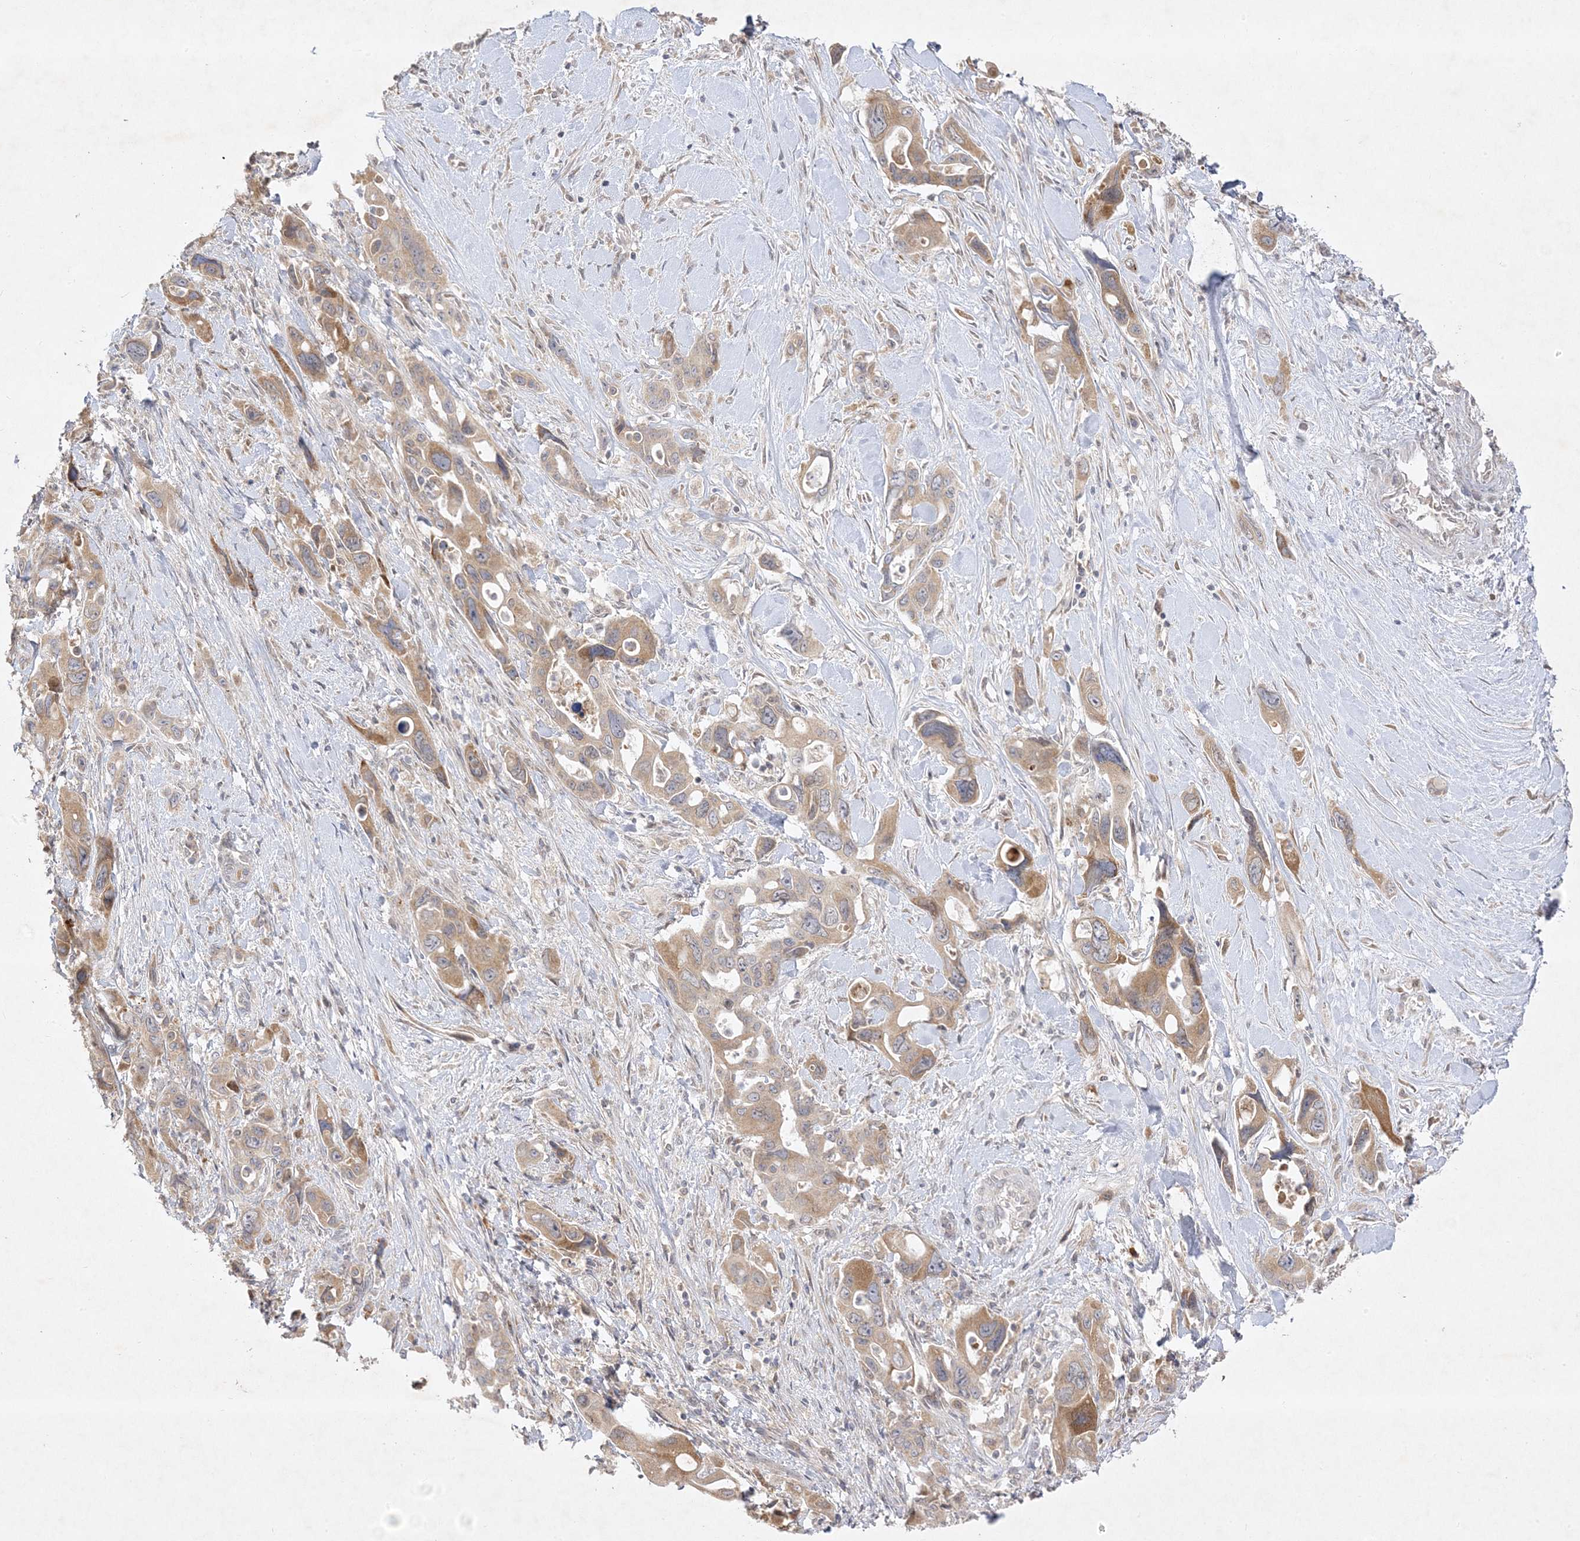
{"staining": {"intensity": "moderate", "quantity": ">75%", "location": "cytoplasmic/membranous"}, "tissue": "pancreatic cancer", "cell_type": "Tumor cells", "image_type": "cancer", "snomed": [{"axis": "morphology", "description": "Adenocarcinoma, NOS"}, {"axis": "topography", "description": "Pancreas"}], "caption": "Human pancreatic cancer (adenocarcinoma) stained with a protein marker demonstrates moderate staining in tumor cells.", "gene": "C2CD2", "patient": {"sex": "male", "age": 46}}